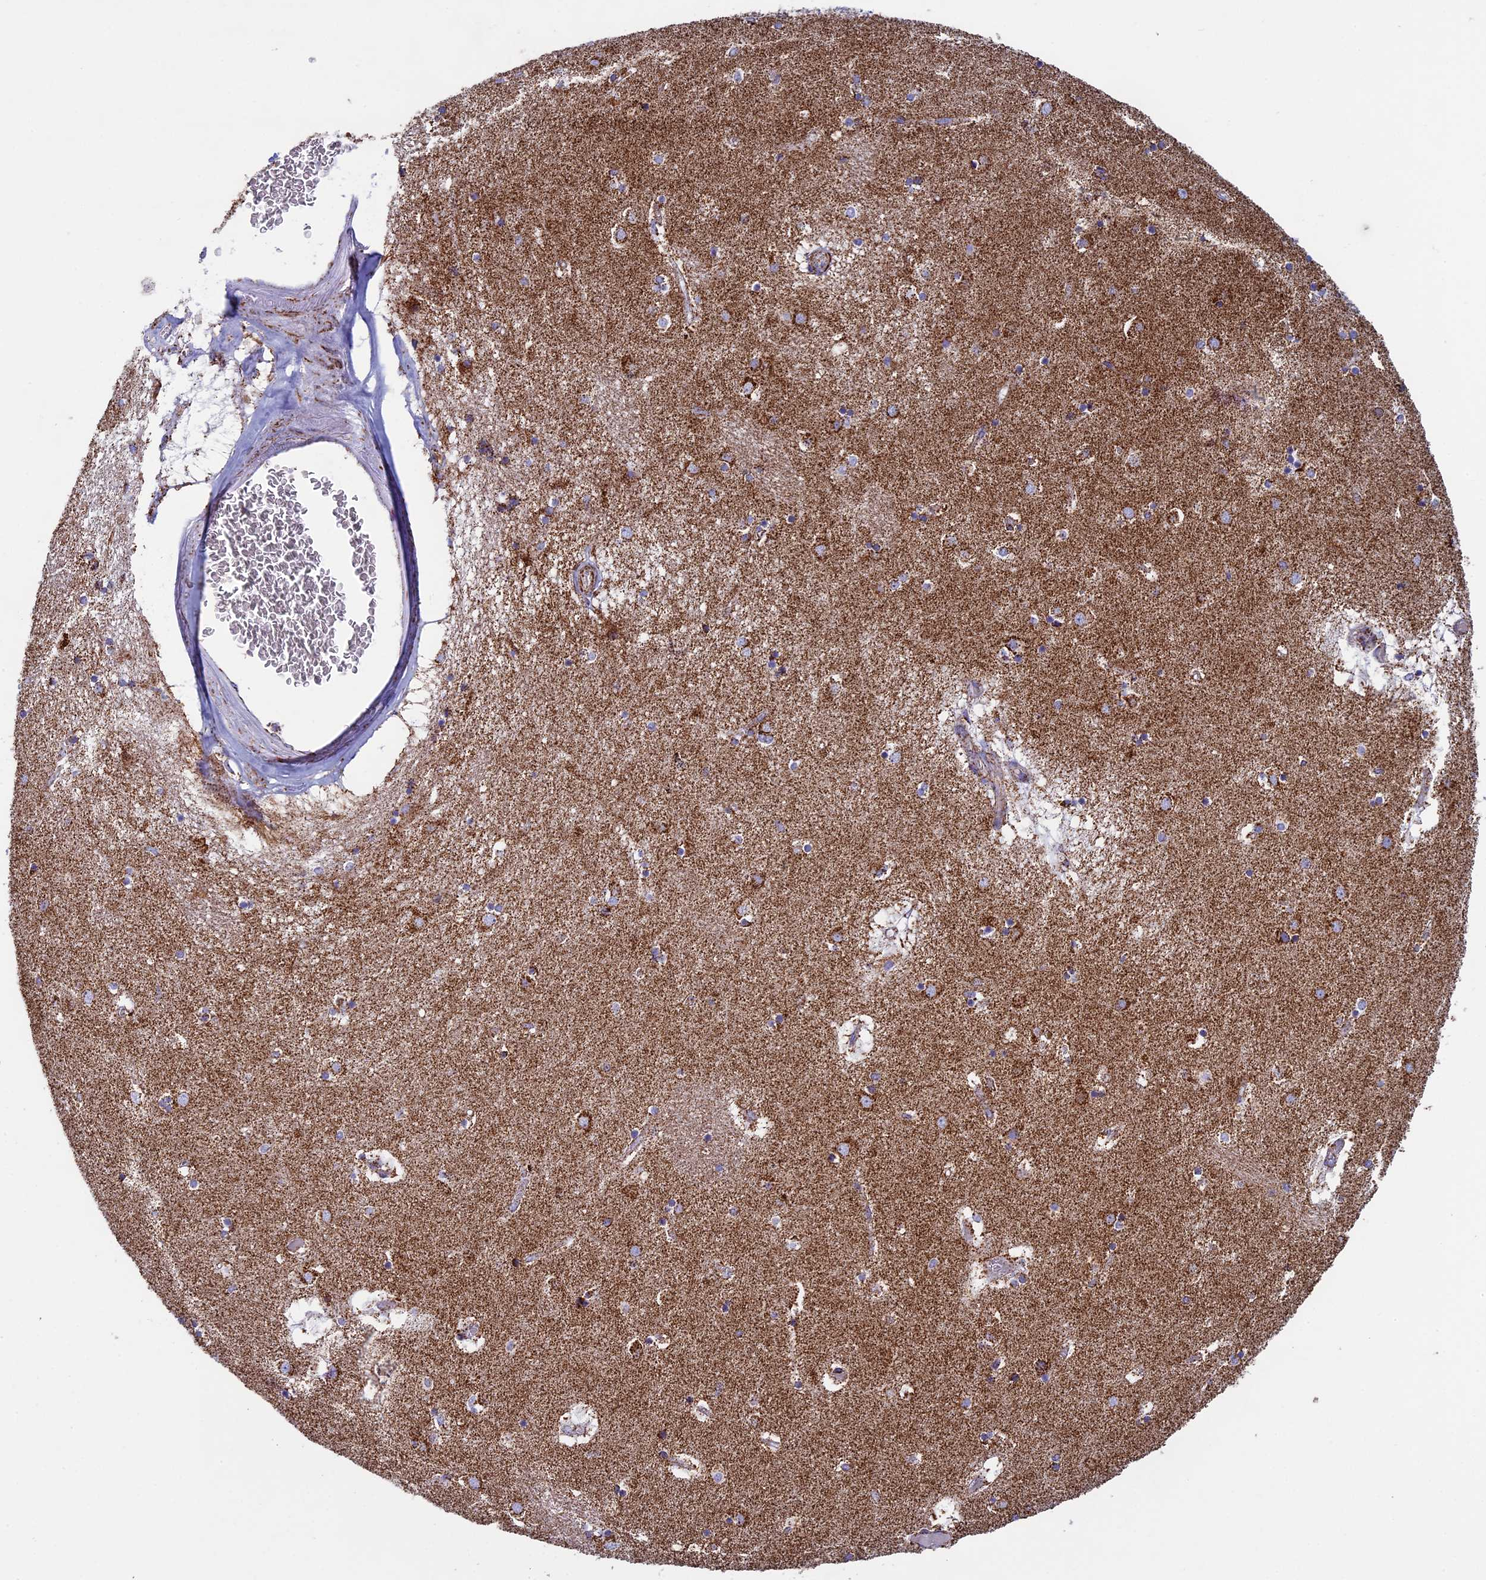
{"staining": {"intensity": "strong", "quantity": ">75%", "location": "cytoplasmic/membranous"}, "tissue": "caudate", "cell_type": "Glial cells", "image_type": "normal", "snomed": [{"axis": "morphology", "description": "Normal tissue, NOS"}, {"axis": "topography", "description": "Lateral ventricle wall"}], "caption": "Strong cytoplasmic/membranous expression is present in about >75% of glial cells in normal caudate. The protein of interest is shown in brown color, while the nuclei are stained blue.", "gene": "UQCRFS1", "patient": {"sex": "male", "age": 70}}